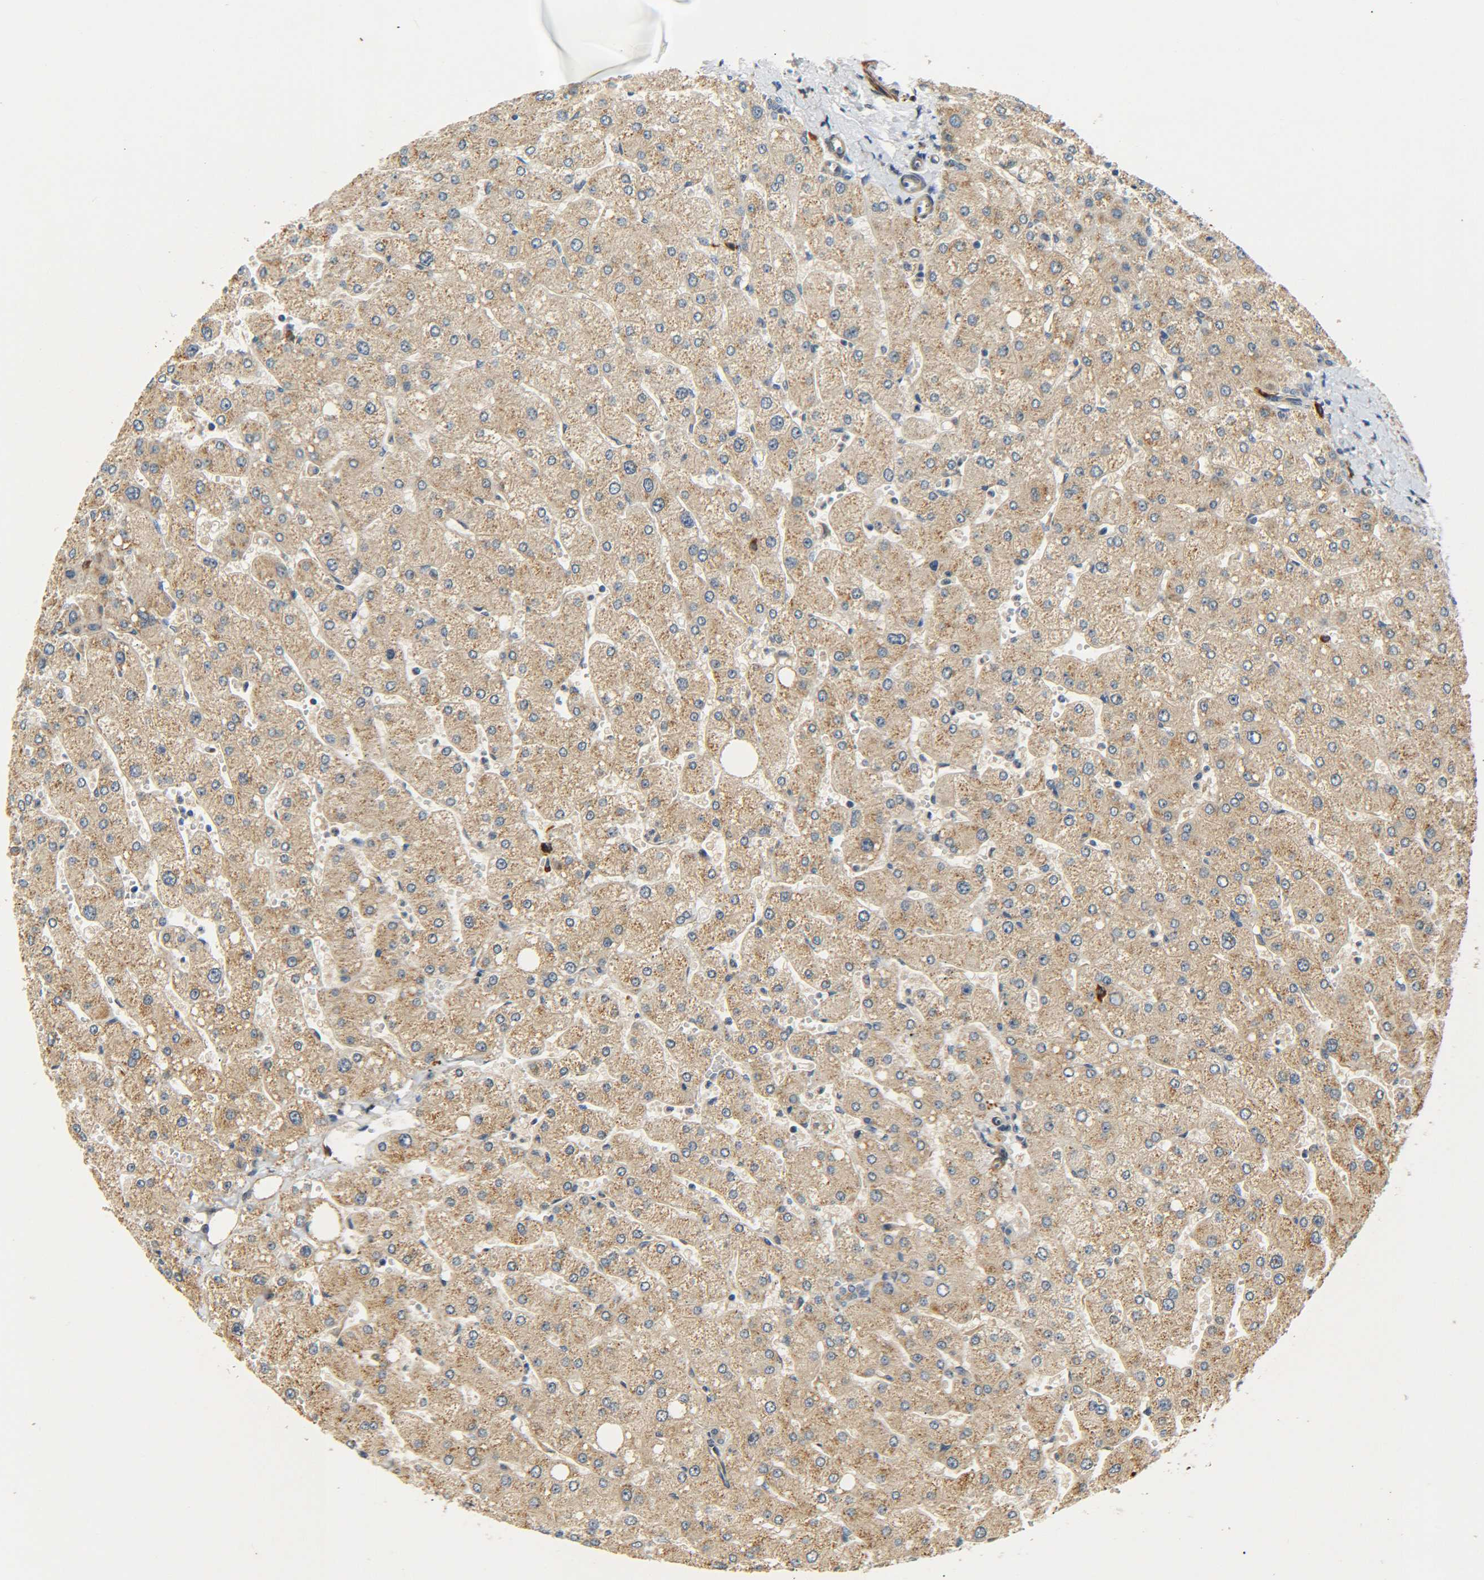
{"staining": {"intensity": "negative", "quantity": "none", "location": "none"}, "tissue": "liver", "cell_type": "Cholangiocytes", "image_type": "normal", "snomed": [{"axis": "morphology", "description": "Normal tissue, NOS"}, {"axis": "topography", "description": "Liver"}], "caption": "An image of liver stained for a protein displays no brown staining in cholangiocytes.", "gene": "MEIS1", "patient": {"sex": "male", "age": 55}}